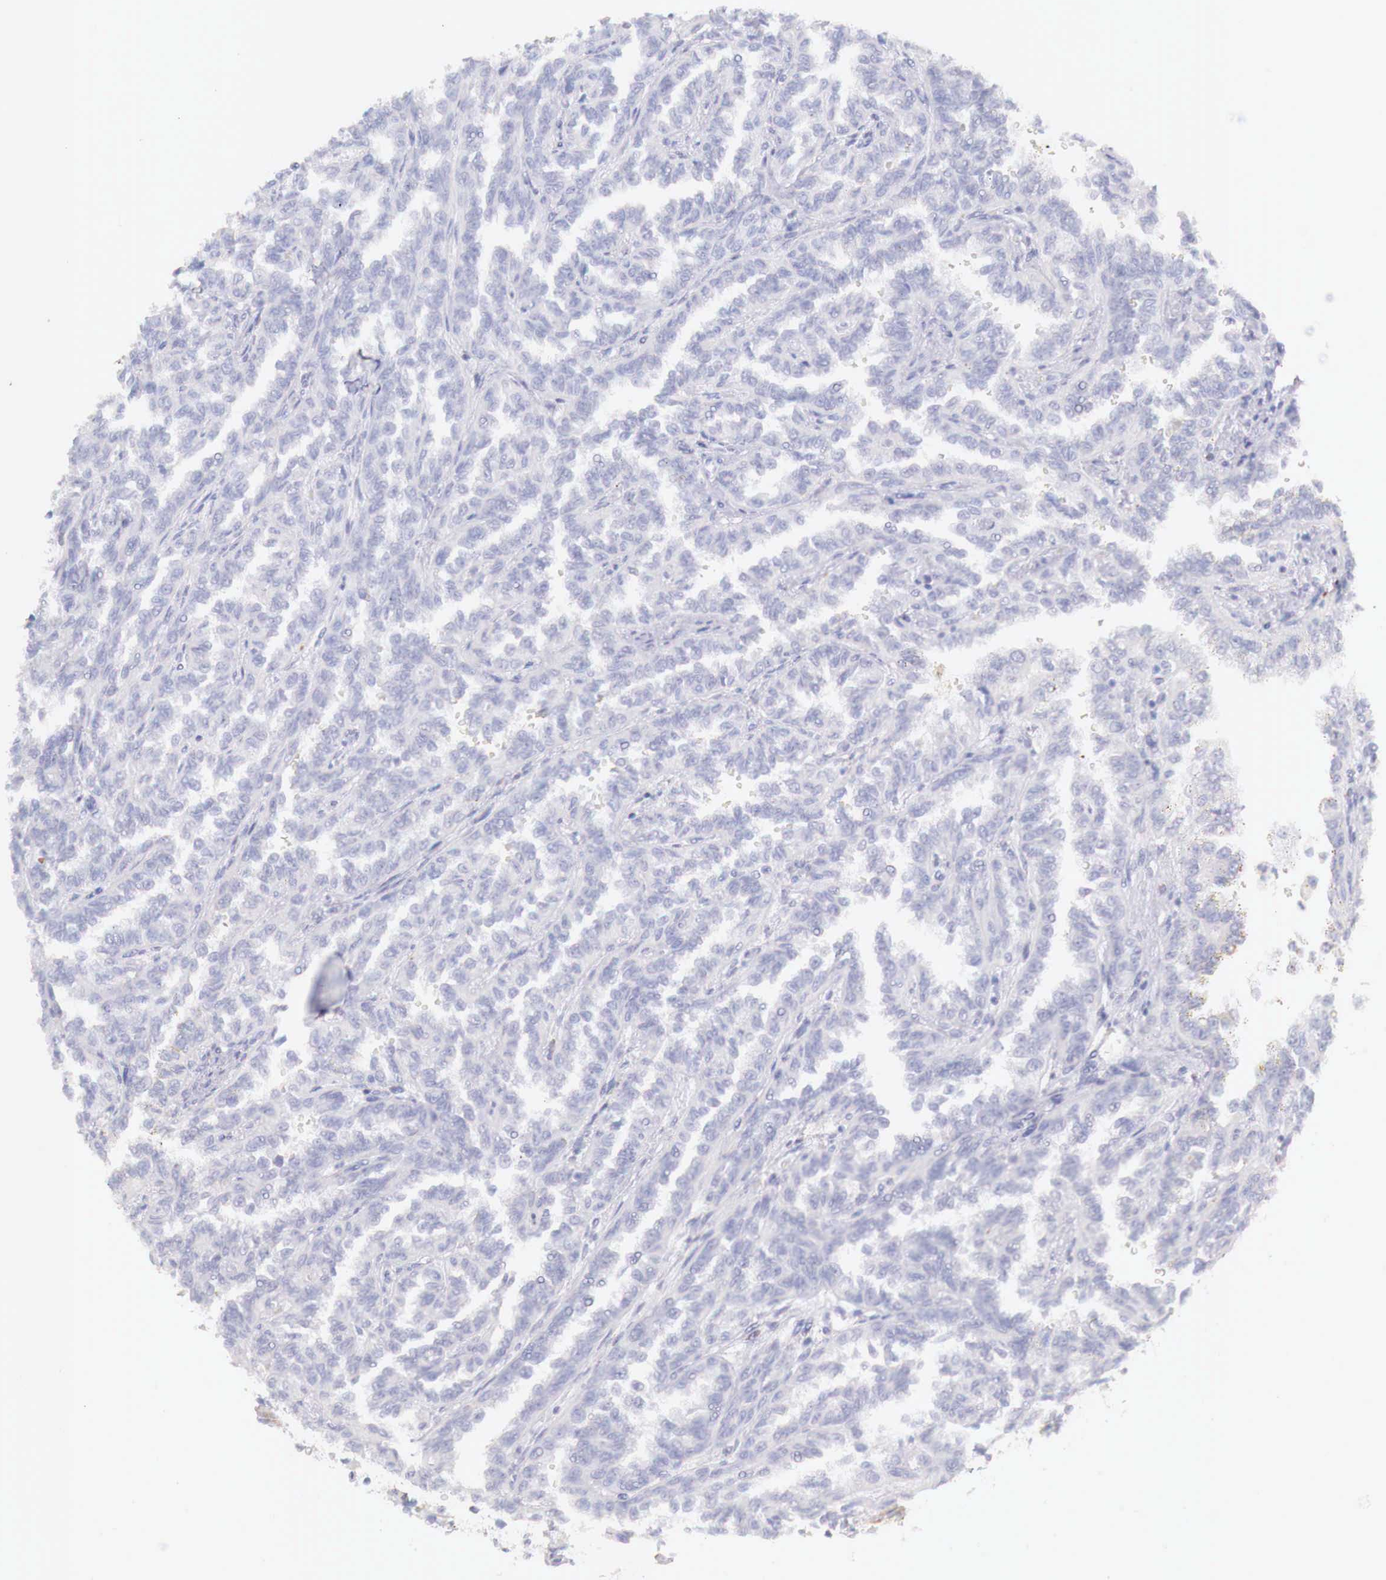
{"staining": {"intensity": "negative", "quantity": "none", "location": "none"}, "tissue": "renal cancer", "cell_type": "Tumor cells", "image_type": "cancer", "snomed": [{"axis": "morphology", "description": "Inflammation, NOS"}, {"axis": "morphology", "description": "Adenocarcinoma, NOS"}, {"axis": "topography", "description": "Kidney"}], "caption": "A high-resolution histopathology image shows immunohistochemistry staining of renal cancer, which exhibits no significant positivity in tumor cells. The staining is performed using DAB brown chromogen with nuclei counter-stained in using hematoxylin.", "gene": "IDH3G", "patient": {"sex": "male", "age": 68}}